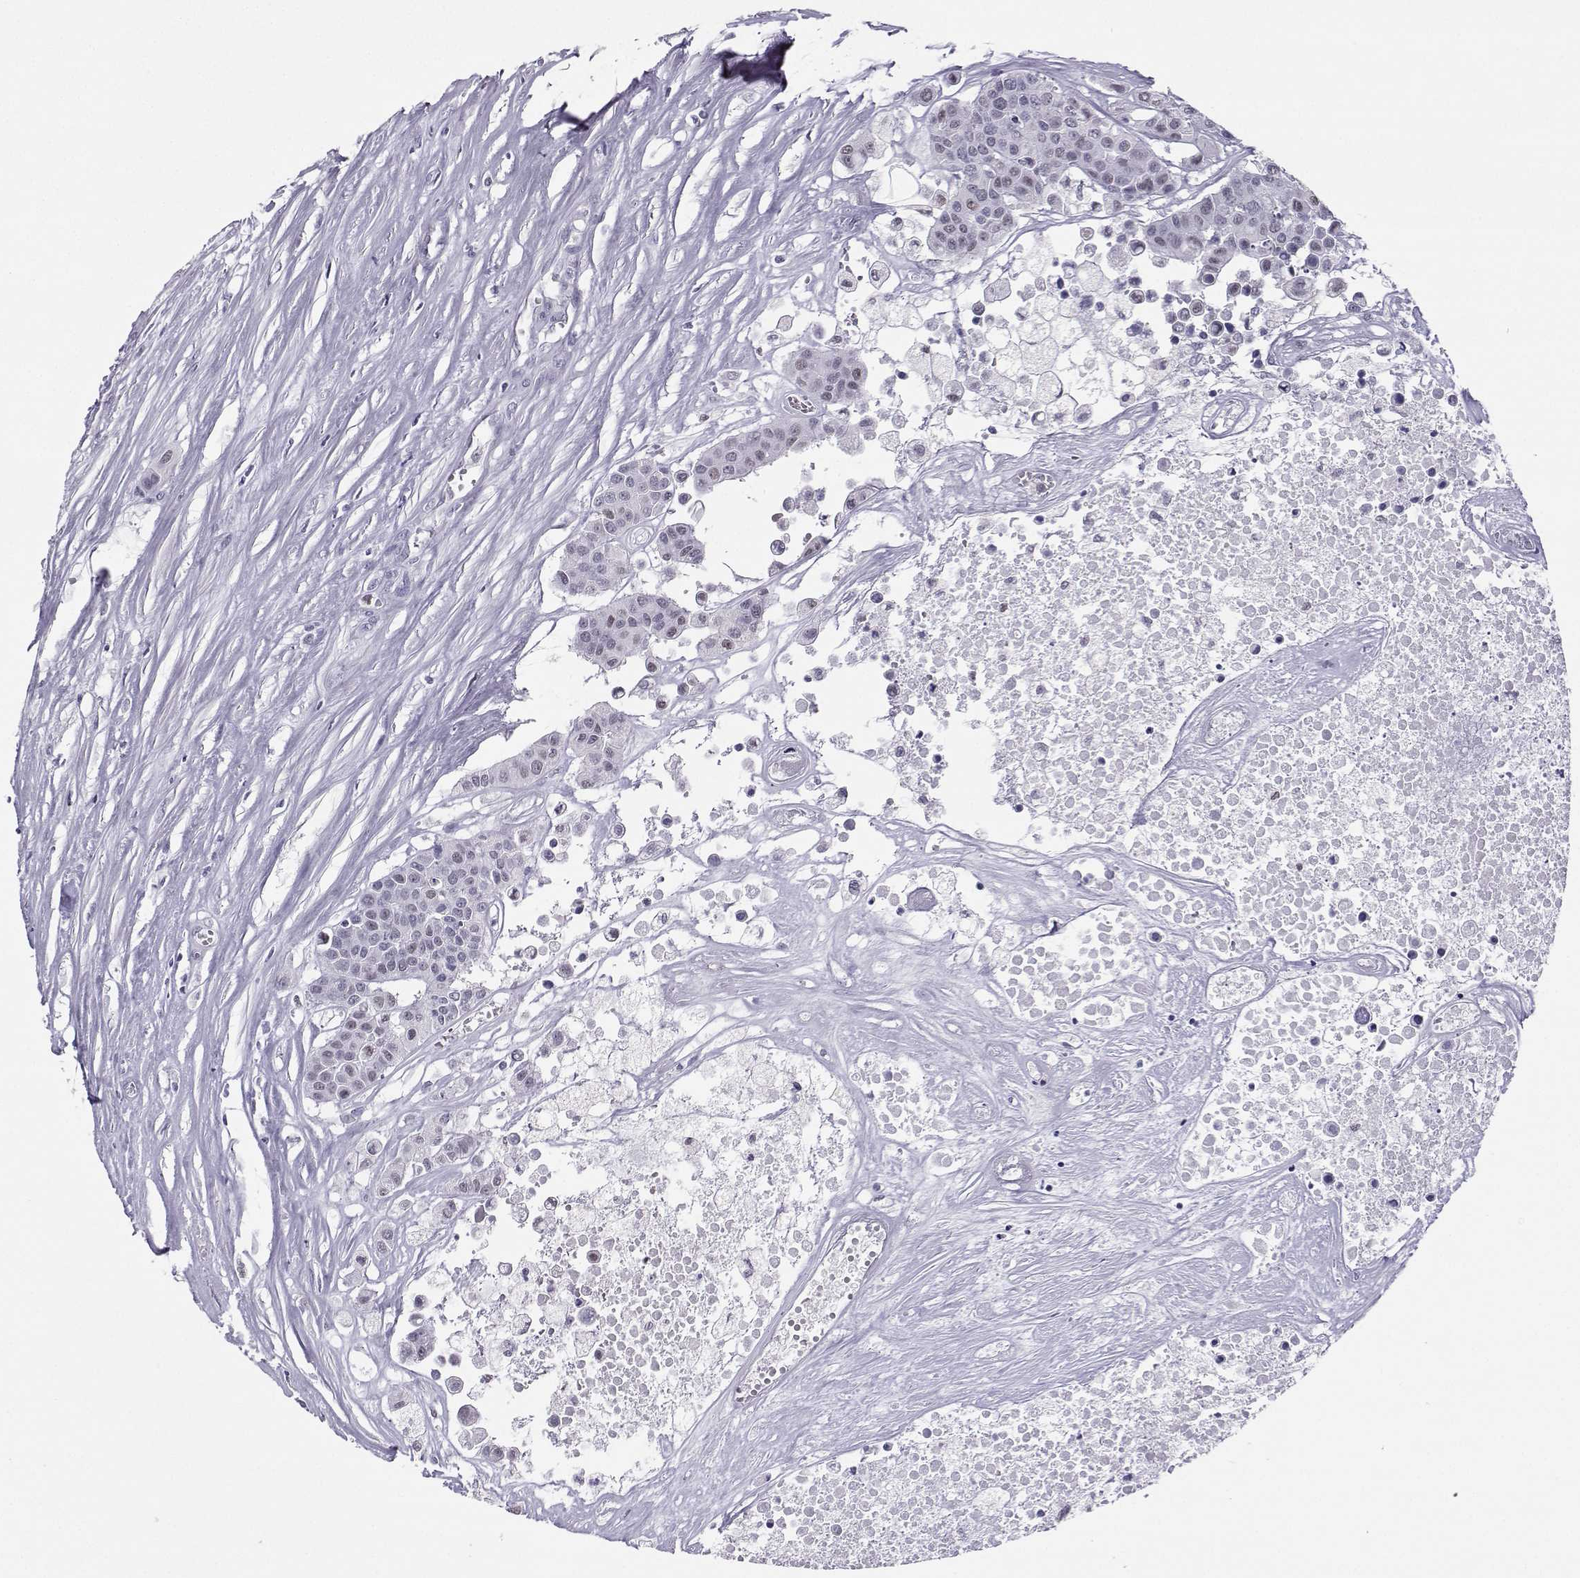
{"staining": {"intensity": "negative", "quantity": "none", "location": "none"}, "tissue": "carcinoid", "cell_type": "Tumor cells", "image_type": "cancer", "snomed": [{"axis": "morphology", "description": "Carcinoid, malignant, NOS"}, {"axis": "topography", "description": "Colon"}], "caption": "Immunohistochemistry of carcinoid reveals no positivity in tumor cells.", "gene": "TEDC2", "patient": {"sex": "male", "age": 81}}